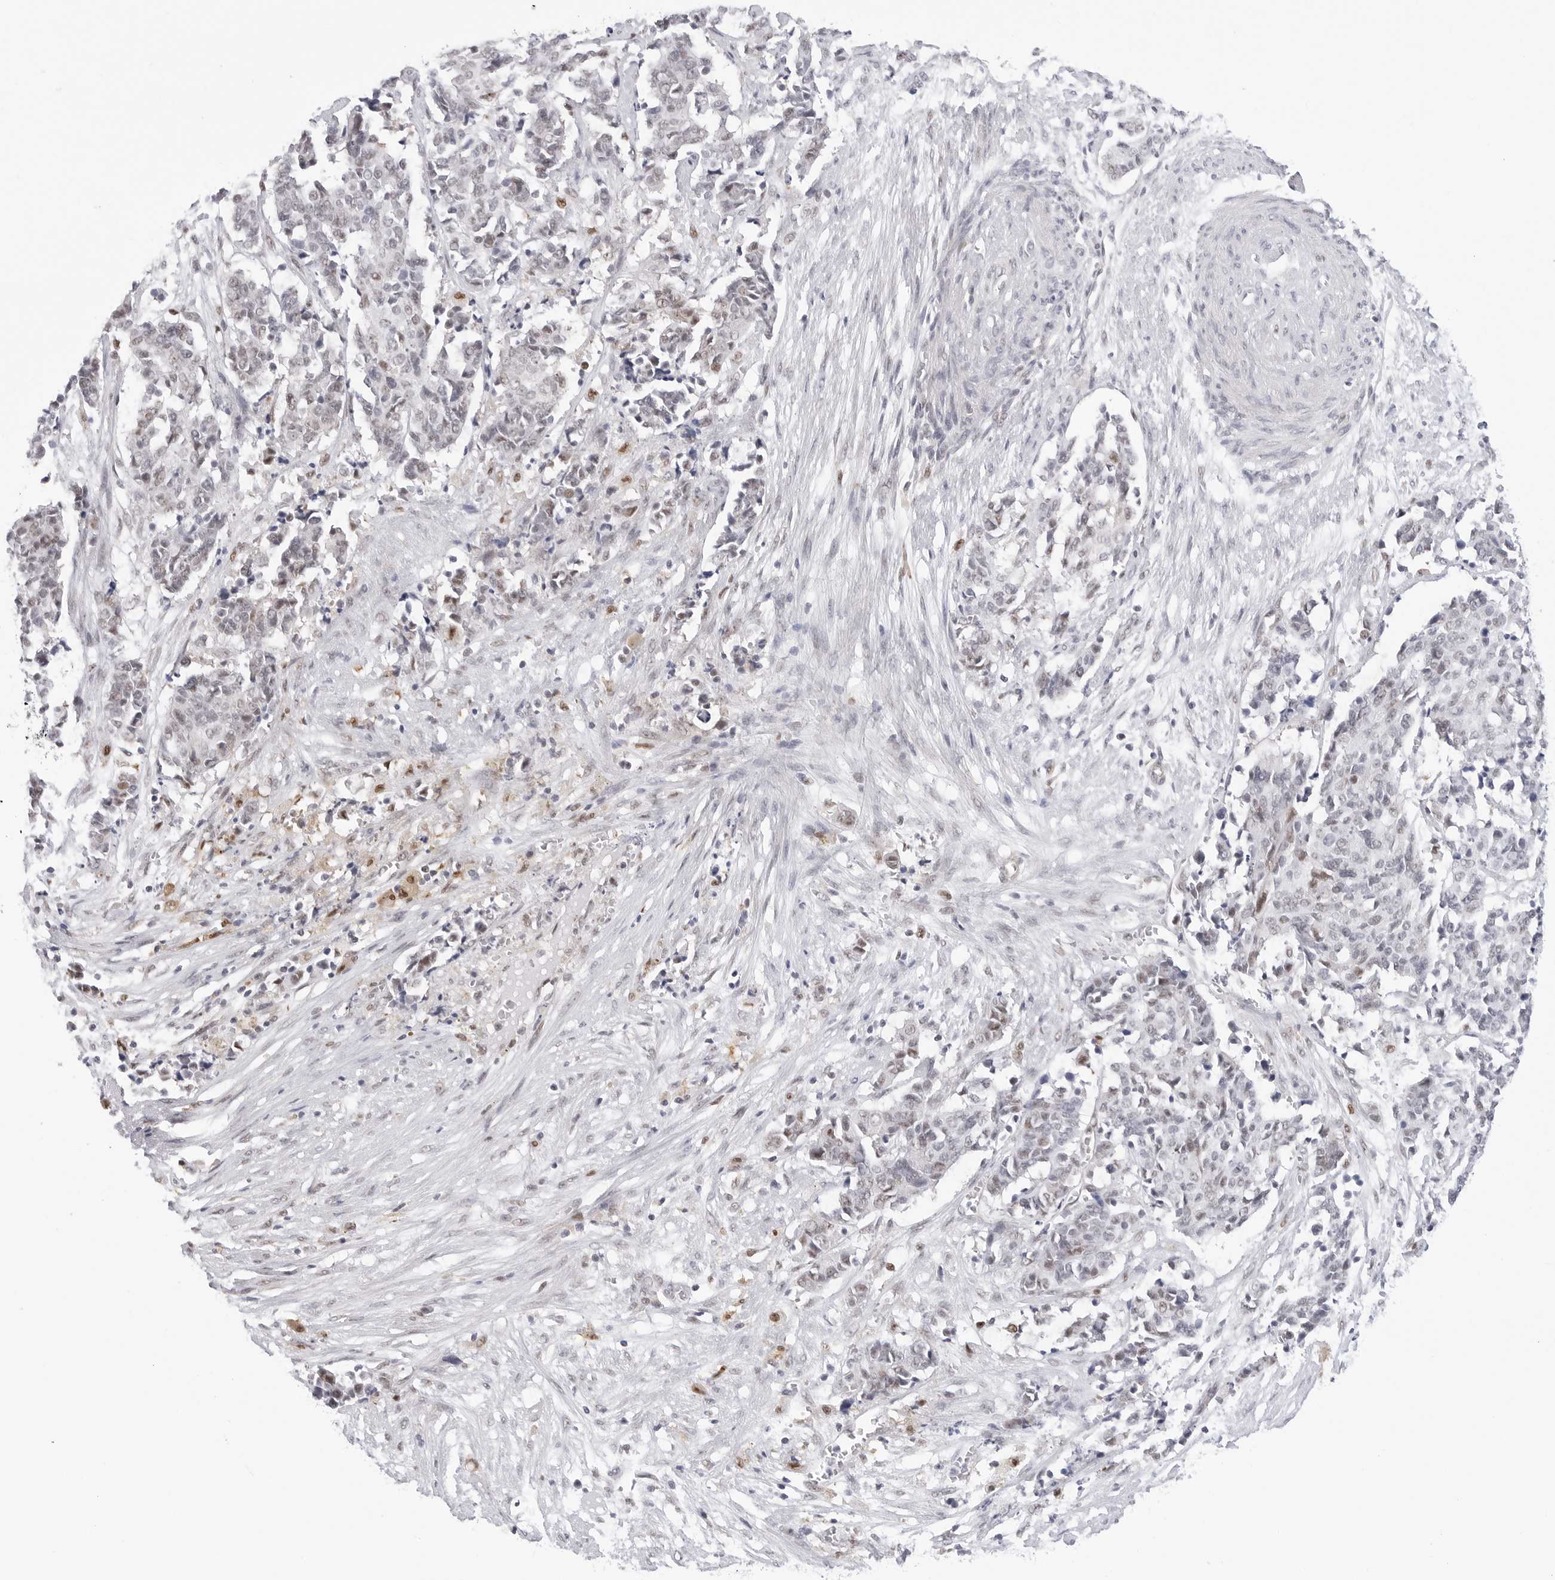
{"staining": {"intensity": "negative", "quantity": "none", "location": "none"}, "tissue": "cervical cancer", "cell_type": "Tumor cells", "image_type": "cancer", "snomed": [{"axis": "morphology", "description": "Normal tissue, NOS"}, {"axis": "morphology", "description": "Squamous cell carcinoma, NOS"}, {"axis": "topography", "description": "Cervix"}], "caption": "DAB immunohistochemical staining of cervical cancer exhibits no significant staining in tumor cells. Brightfield microscopy of immunohistochemistry stained with DAB (brown) and hematoxylin (blue), captured at high magnification.", "gene": "C1orf162", "patient": {"sex": "female", "age": 35}}